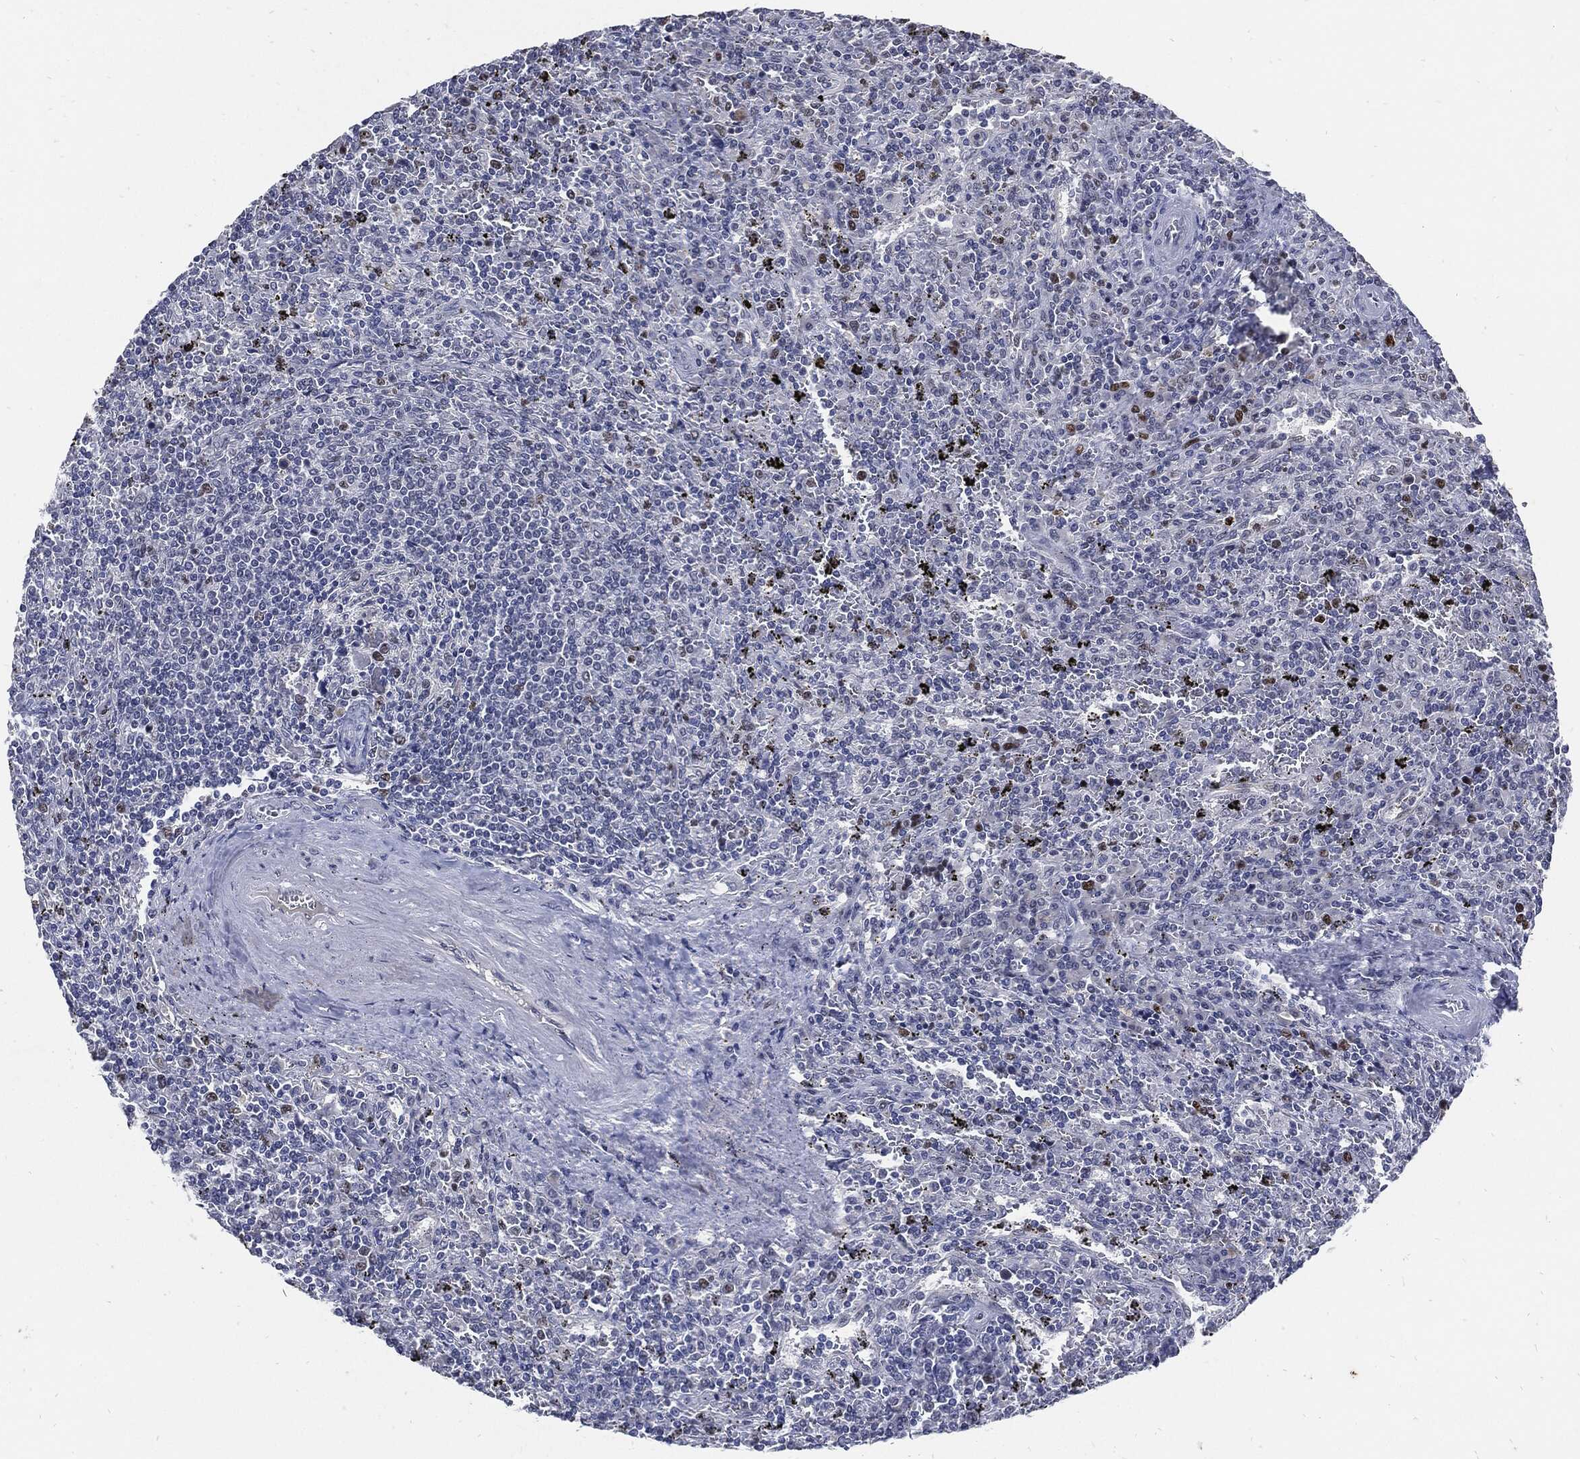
{"staining": {"intensity": "negative", "quantity": "none", "location": "none"}, "tissue": "lymphoma", "cell_type": "Tumor cells", "image_type": "cancer", "snomed": [{"axis": "morphology", "description": "Malignant lymphoma, non-Hodgkin's type, Low grade"}, {"axis": "topography", "description": "Spleen"}], "caption": "IHC histopathology image of human lymphoma stained for a protein (brown), which shows no staining in tumor cells.", "gene": "NBN", "patient": {"sex": "male", "age": 62}}